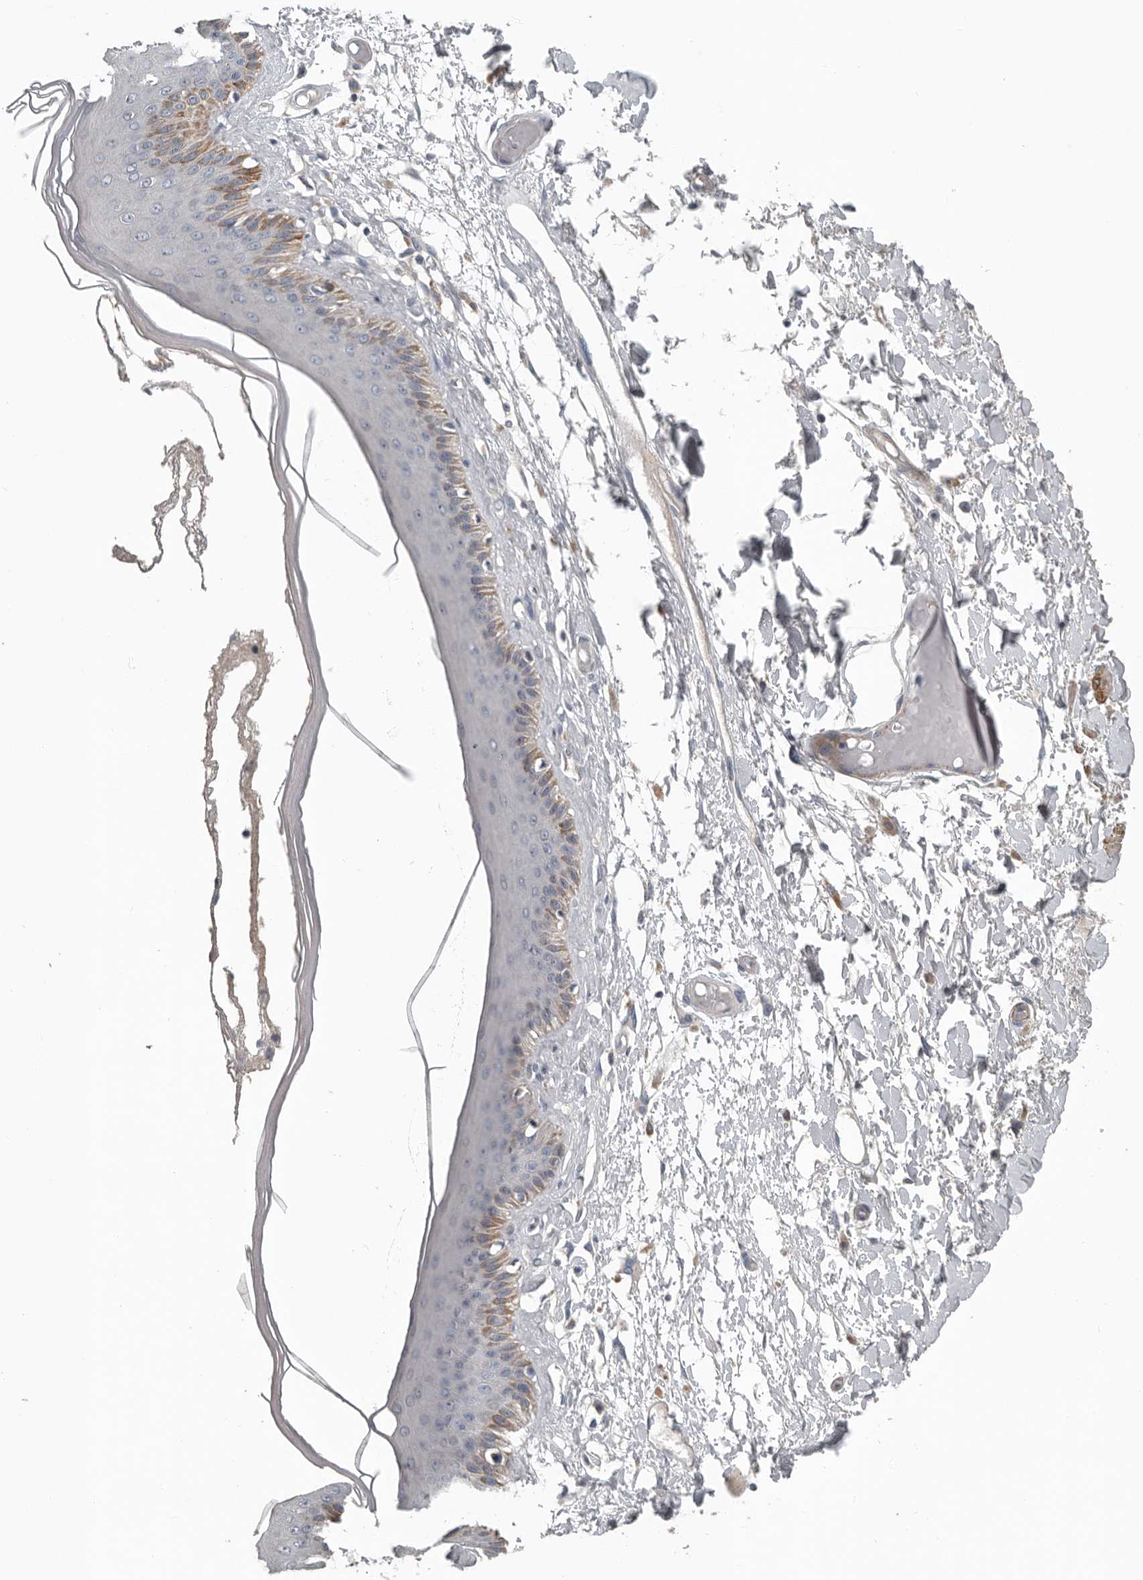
{"staining": {"intensity": "moderate", "quantity": "<25%", "location": "cytoplasmic/membranous"}, "tissue": "skin", "cell_type": "Epidermal cells", "image_type": "normal", "snomed": [{"axis": "morphology", "description": "Normal tissue, NOS"}, {"axis": "topography", "description": "Vulva"}], "caption": "DAB immunohistochemical staining of normal human skin reveals moderate cytoplasmic/membranous protein staining in approximately <25% of epidermal cells. The staining was performed using DAB (3,3'-diaminobenzidine), with brown indicating positive protein expression. Nuclei are stained blue with hematoxylin.", "gene": "DPY19L4", "patient": {"sex": "female", "age": 73}}